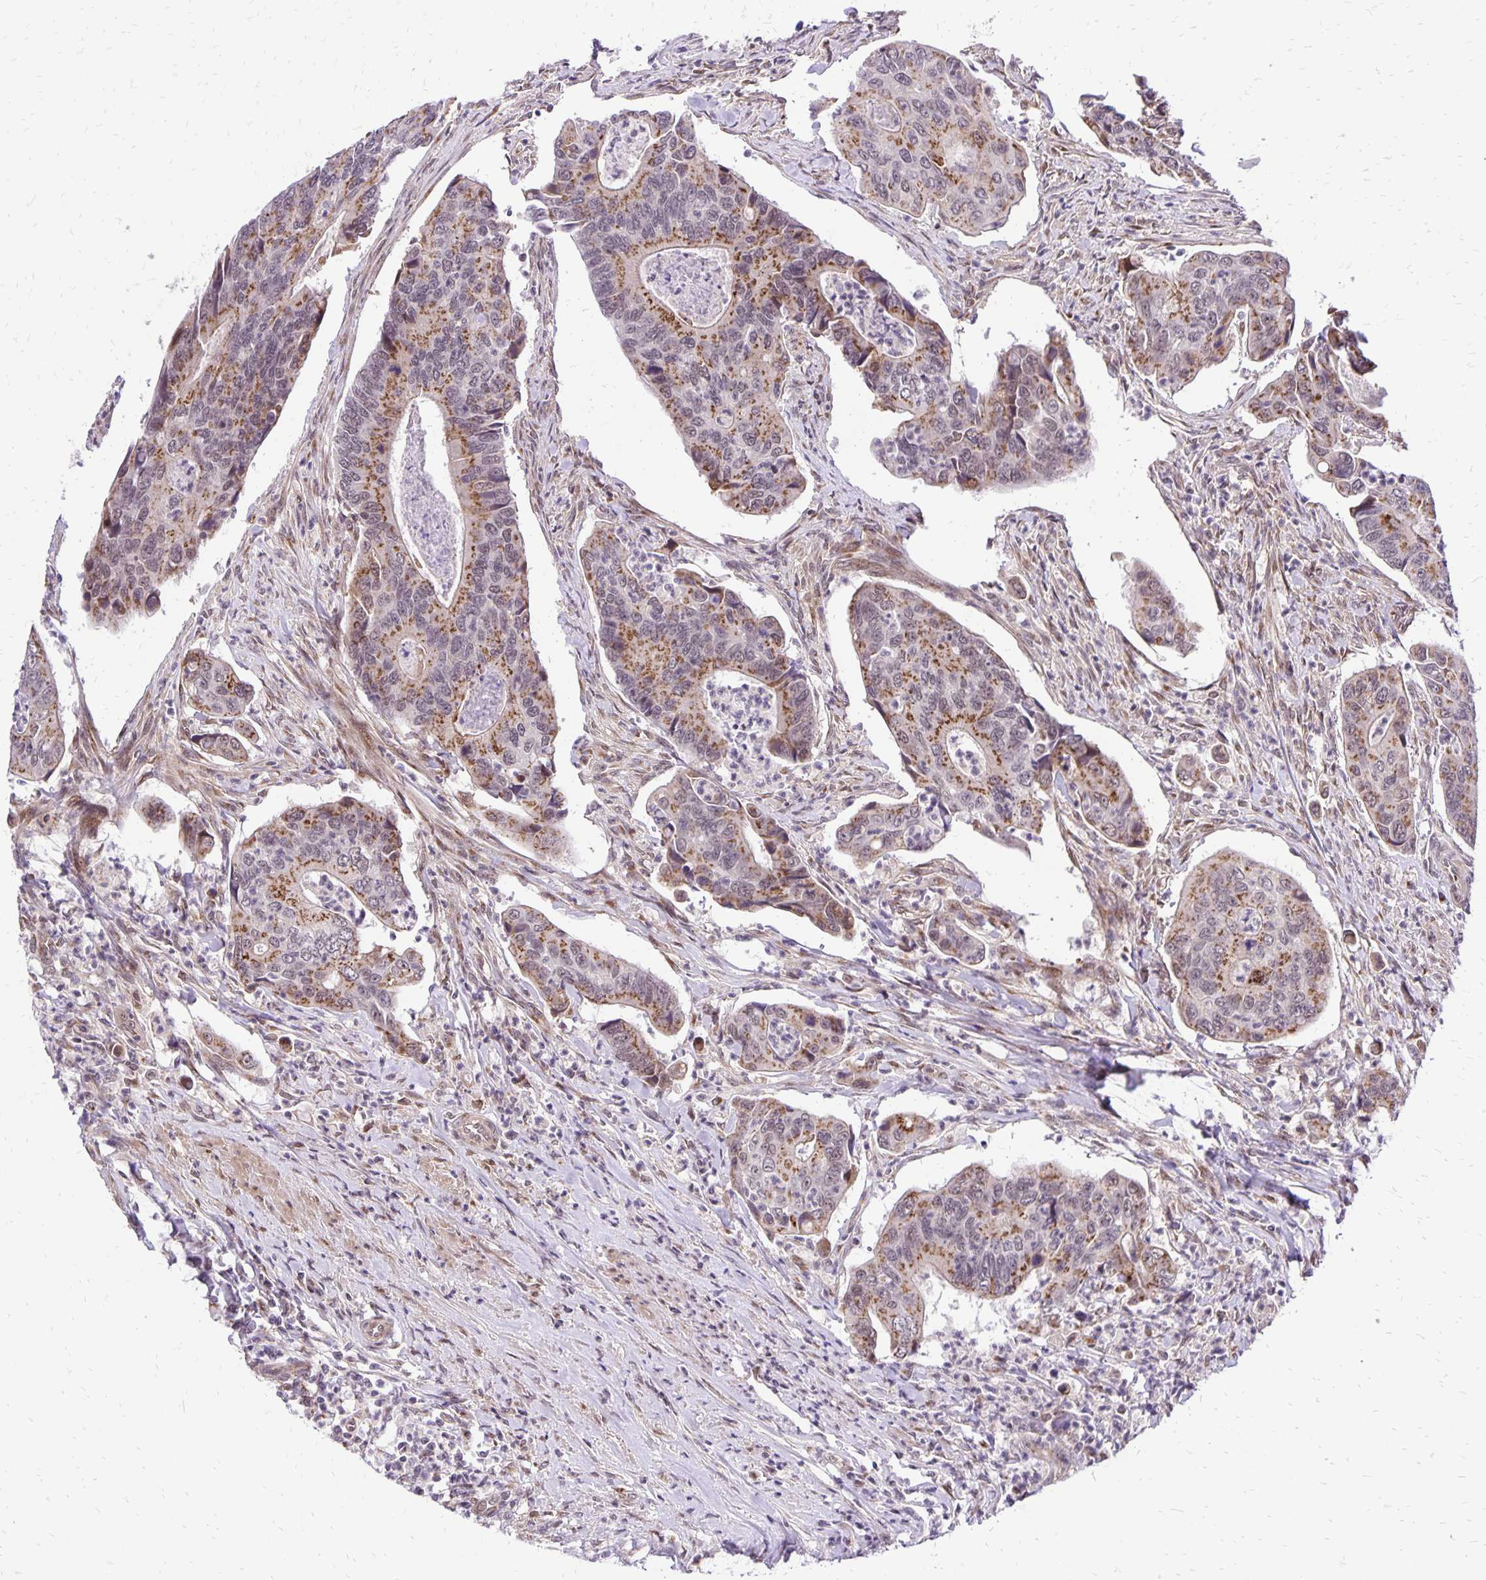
{"staining": {"intensity": "moderate", "quantity": ">75%", "location": "cytoplasmic/membranous"}, "tissue": "colorectal cancer", "cell_type": "Tumor cells", "image_type": "cancer", "snomed": [{"axis": "morphology", "description": "Adenocarcinoma, NOS"}, {"axis": "topography", "description": "Colon"}], "caption": "Tumor cells display medium levels of moderate cytoplasmic/membranous staining in about >75% of cells in colorectal cancer. The staining was performed using DAB, with brown indicating positive protein expression. Nuclei are stained blue with hematoxylin.", "gene": "GOLGA5", "patient": {"sex": "female", "age": 67}}